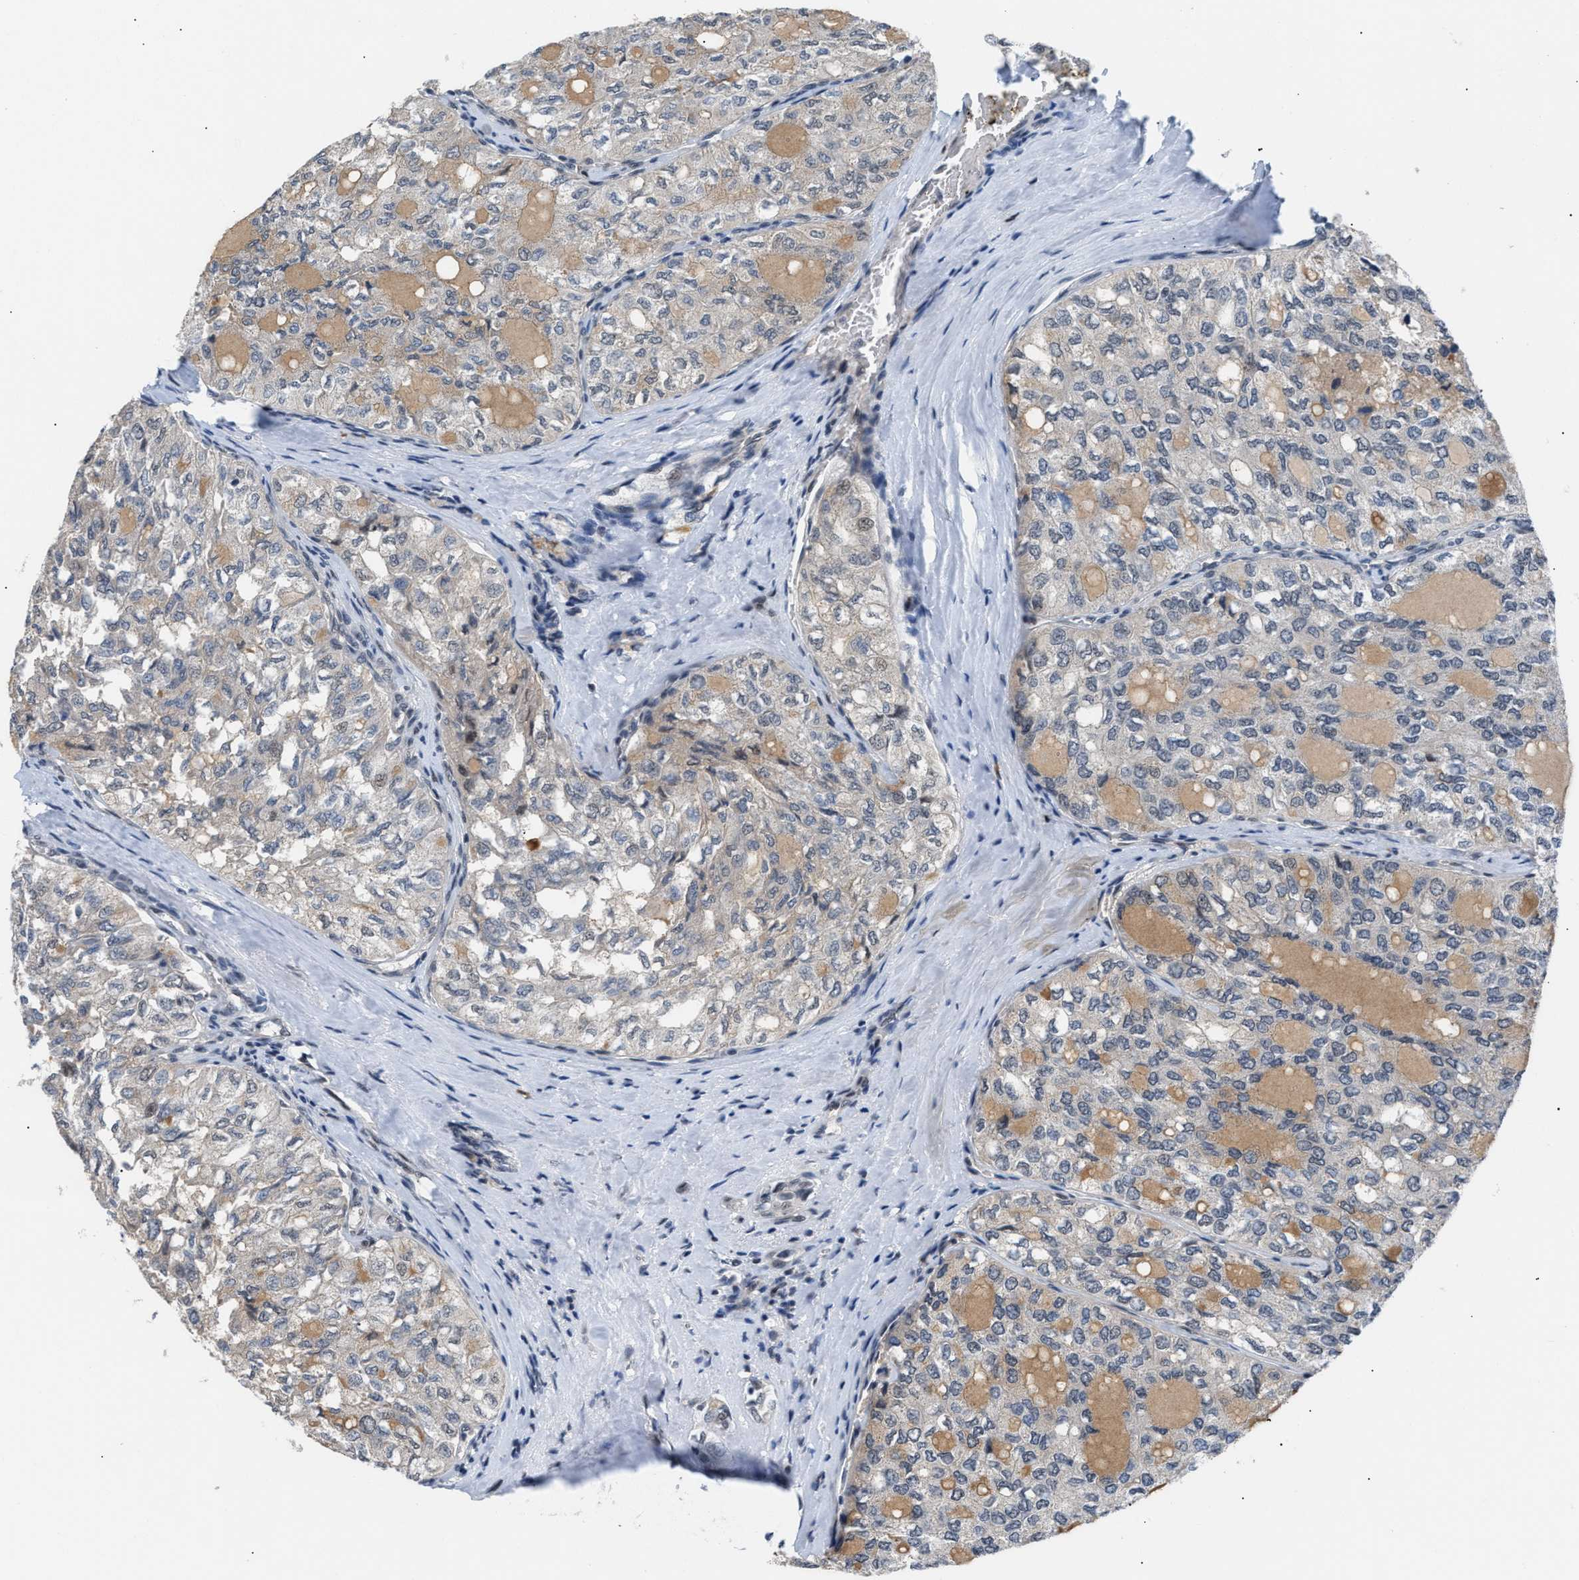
{"staining": {"intensity": "negative", "quantity": "none", "location": "none"}, "tissue": "thyroid cancer", "cell_type": "Tumor cells", "image_type": "cancer", "snomed": [{"axis": "morphology", "description": "Follicular adenoma carcinoma, NOS"}, {"axis": "topography", "description": "Thyroid gland"}], "caption": "IHC histopathology image of thyroid follicular adenoma carcinoma stained for a protein (brown), which demonstrates no positivity in tumor cells. (DAB immunohistochemistry (IHC) visualized using brightfield microscopy, high magnification).", "gene": "TXNRD3", "patient": {"sex": "male", "age": 75}}